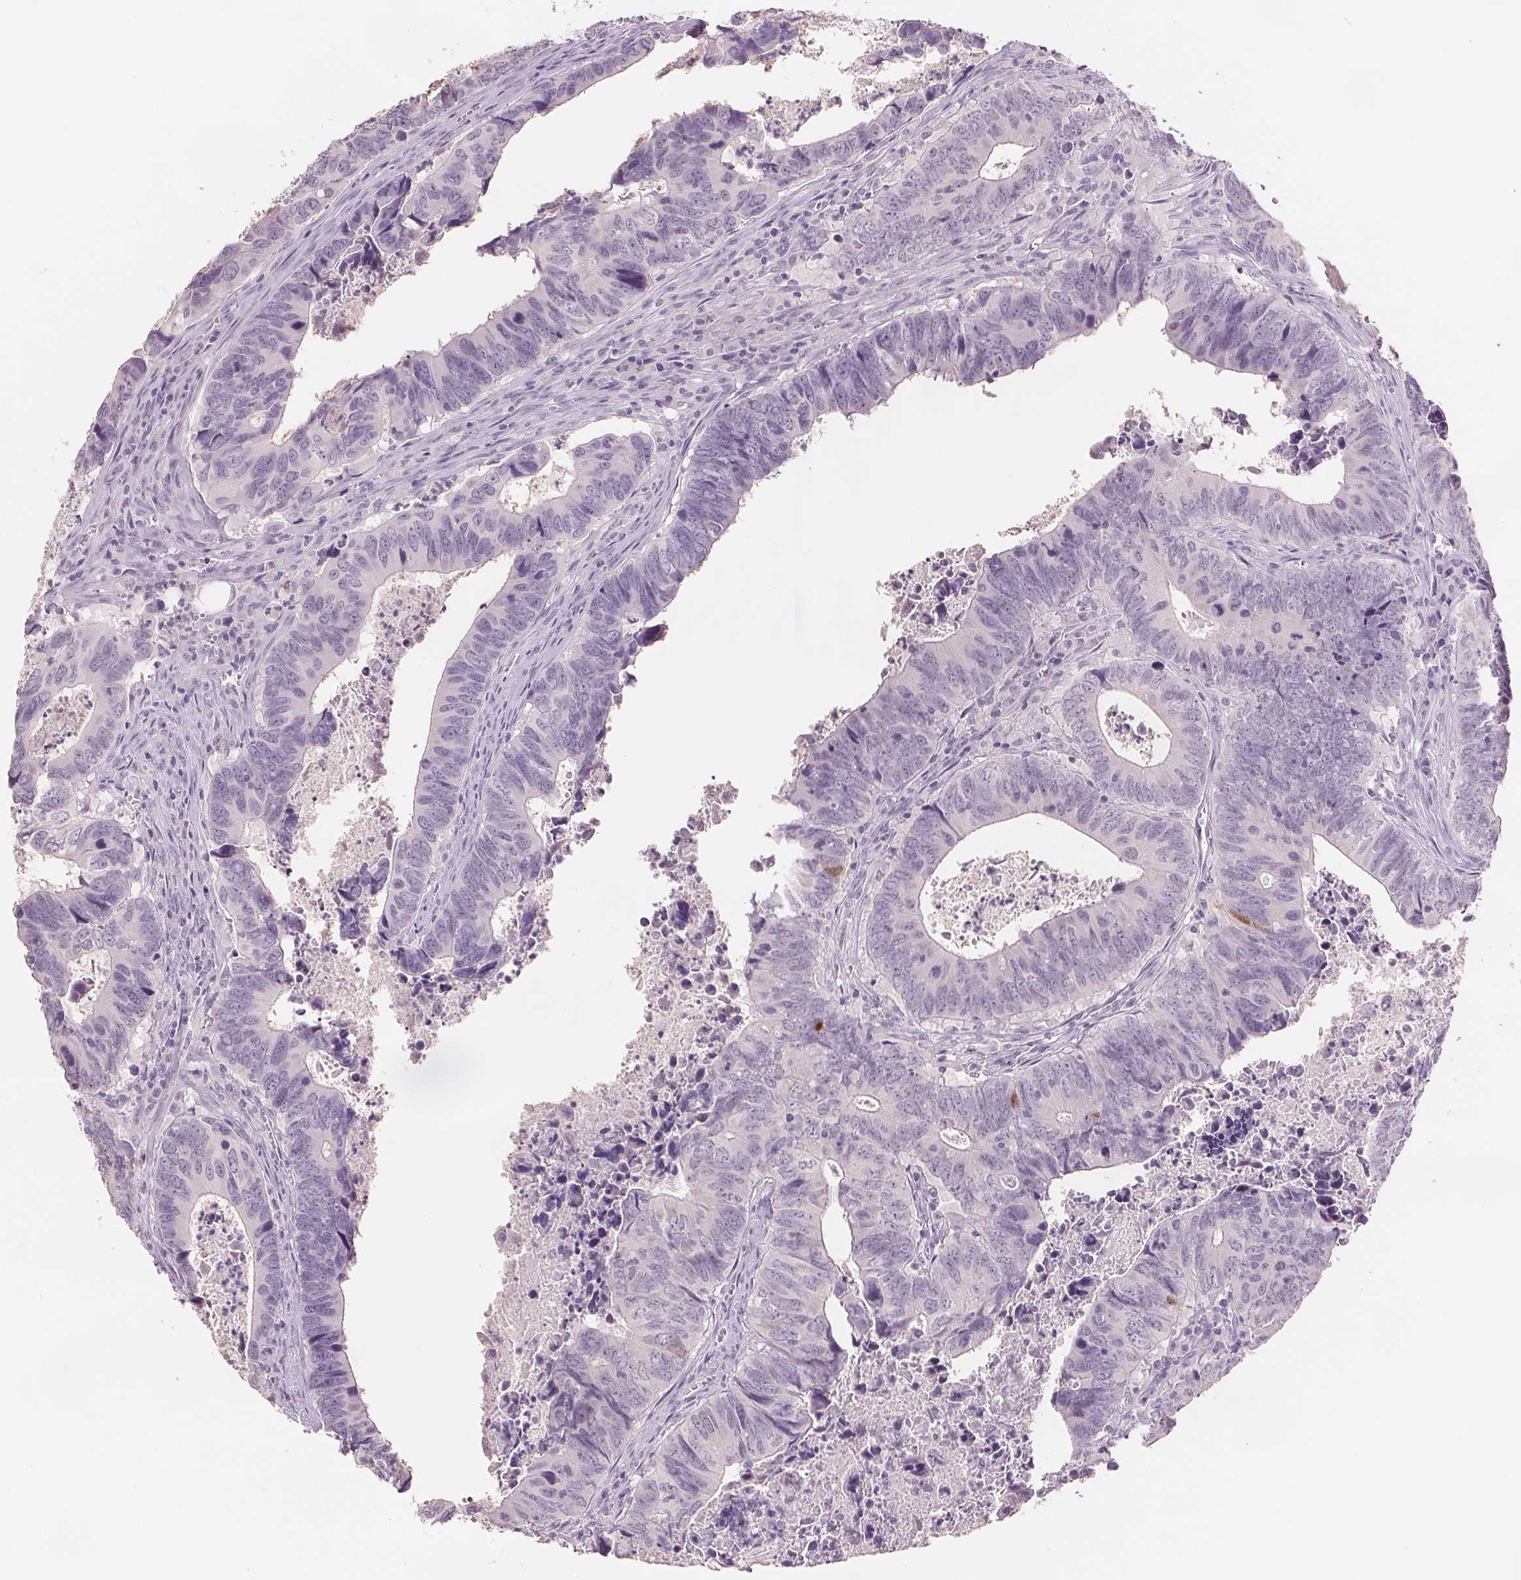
{"staining": {"intensity": "negative", "quantity": "none", "location": "none"}, "tissue": "colorectal cancer", "cell_type": "Tumor cells", "image_type": "cancer", "snomed": [{"axis": "morphology", "description": "Adenocarcinoma, NOS"}, {"axis": "topography", "description": "Colon"}], "caption": "A high-resolution photomicrograph shows immunohistochemistry (IHC) staining of colorectal adenocarcinoma, which displays no significant positivity in tumor cells. (Immunohistochemistry, brightfield microscopy, high magnification).", "gene": "SCGN", "patient": {"sex": "female", "age": 82}}